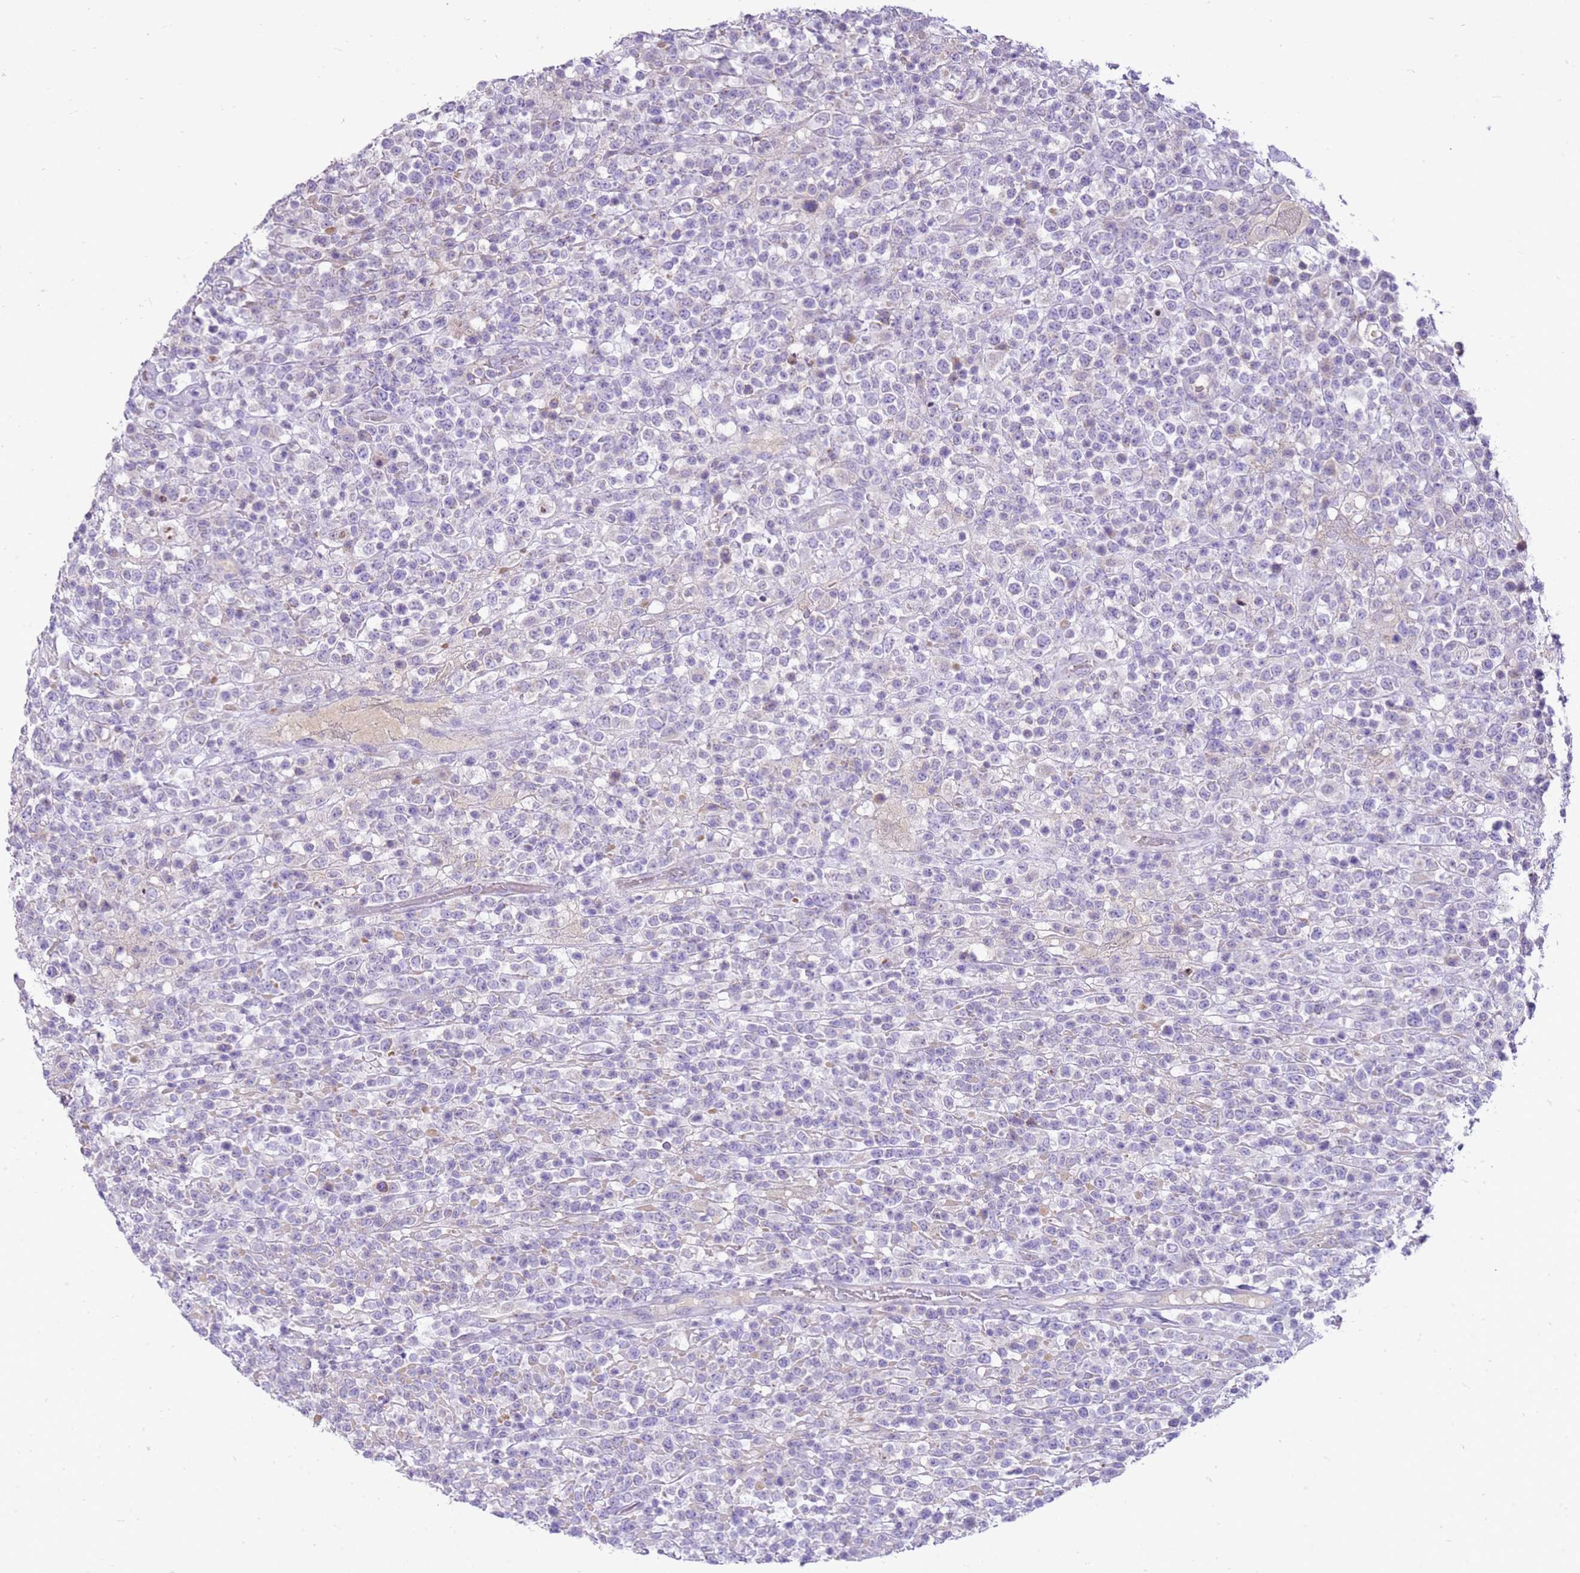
{"staining": {"intensity": "negative", "quantity": "none", "location": "none"}, "tissue": "lymphoma", "cell_type": "Tumor cells", "image_type": "cancer", "snomed": [{"axis": "morphology", "description": "Malignant lymphoma, non-Hodgkin's type, High grade"}, {"axis": "topography", "description": "Colon"}], "caption": "Malignant lymphoma, non-Hodgkin's type (high-grade) was stained to show a protein in brown. There is no significant expression in tumor cells. (DAB (3,3'-diaminobenzidine) IHC visualized using brightfield microscopy, high magnification).", "gene": "FABP2", "patient": {"sex": "female", "age": 53}}